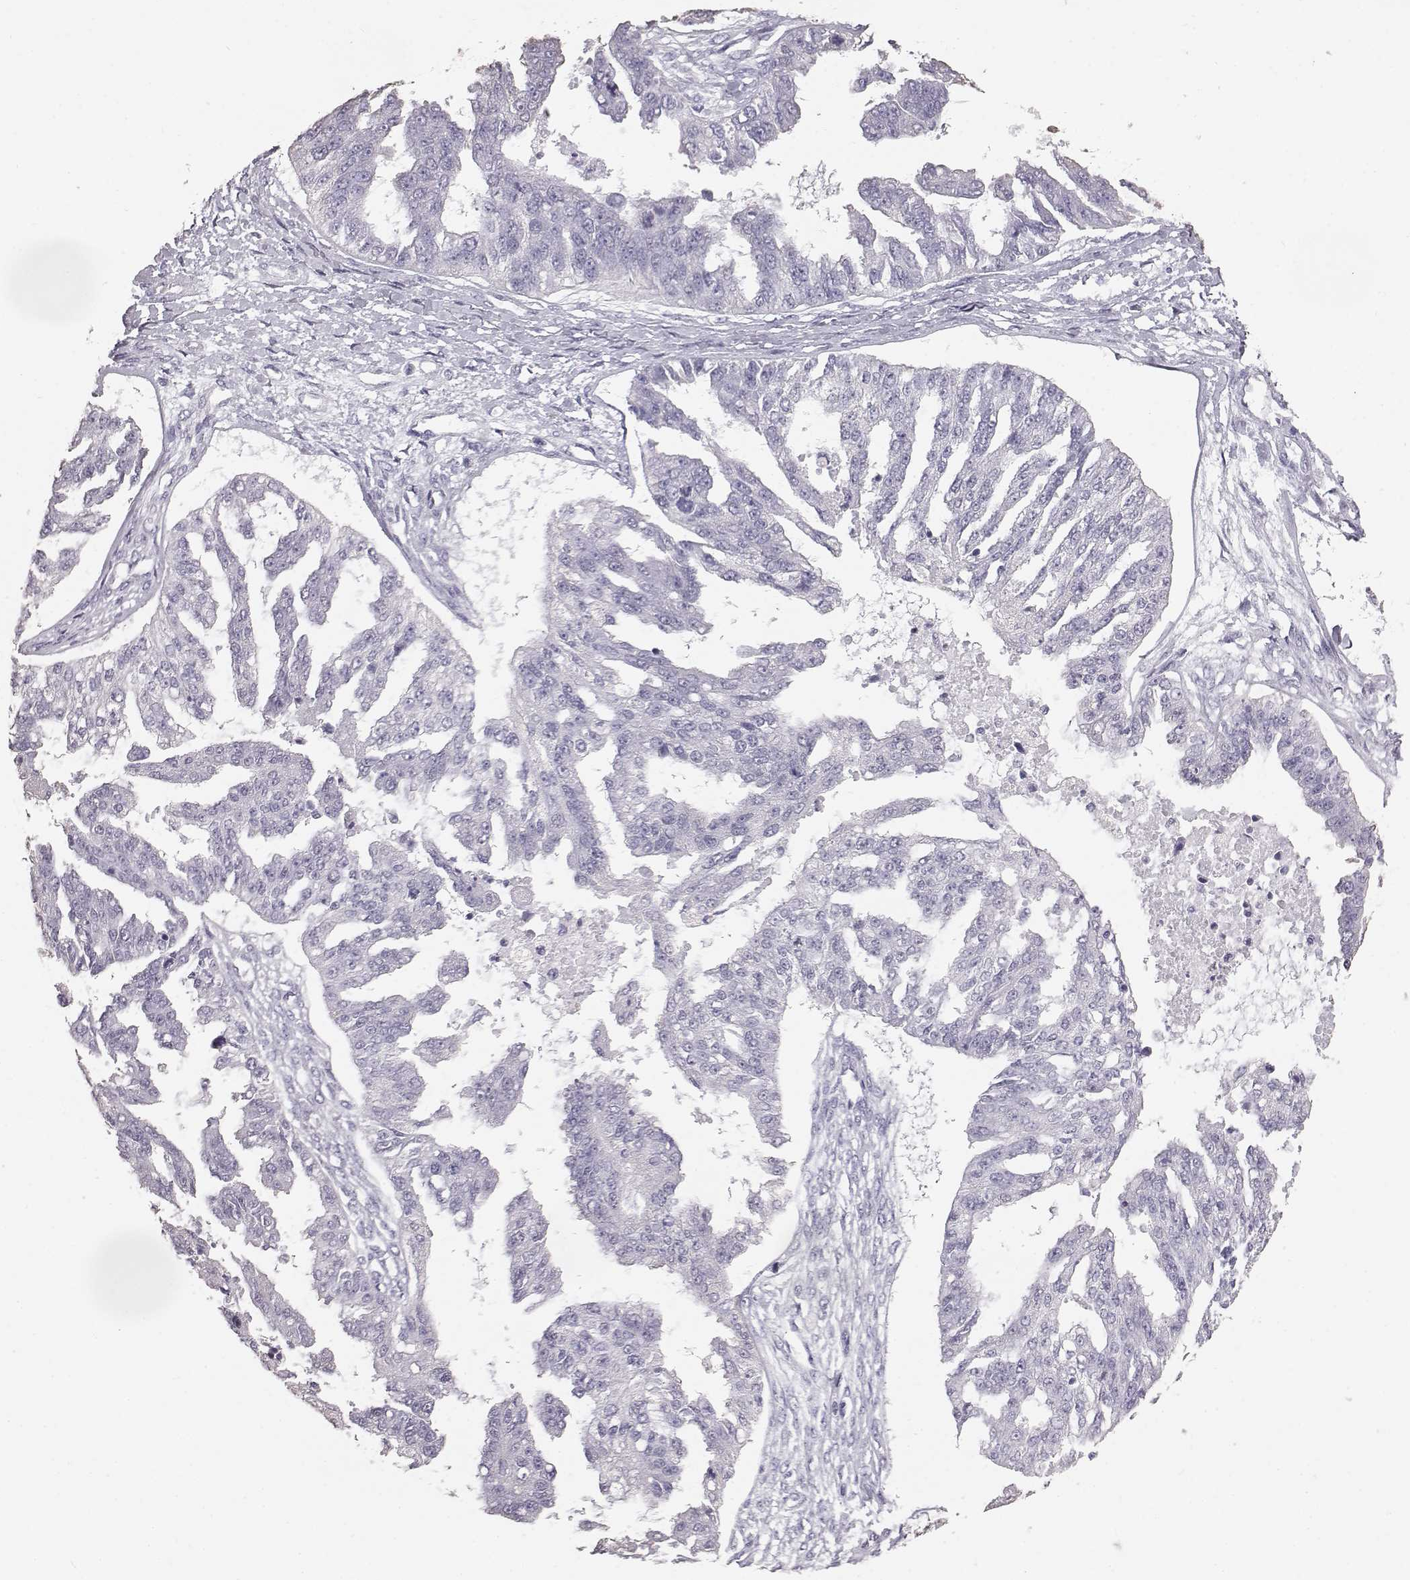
{"staining": {"intensity": "negative", "quantity": "none", "location": "none"}, "tissue": "ovarian cancer", "cell_type": "Tumor cells", "image_type": "cancer", "snomed": [{"axis": "morphology", "description": "Cystadenocarcinoma, serous, NOS"}, {"axis": "topography", "description": "Ovary"}], "caption": "Tumor cells are negative for brown protein staining in serous cystadenocarcinoma (ovarian).", "gene": "KRT33A", "patient": {"sex": "female", "age": 58}}